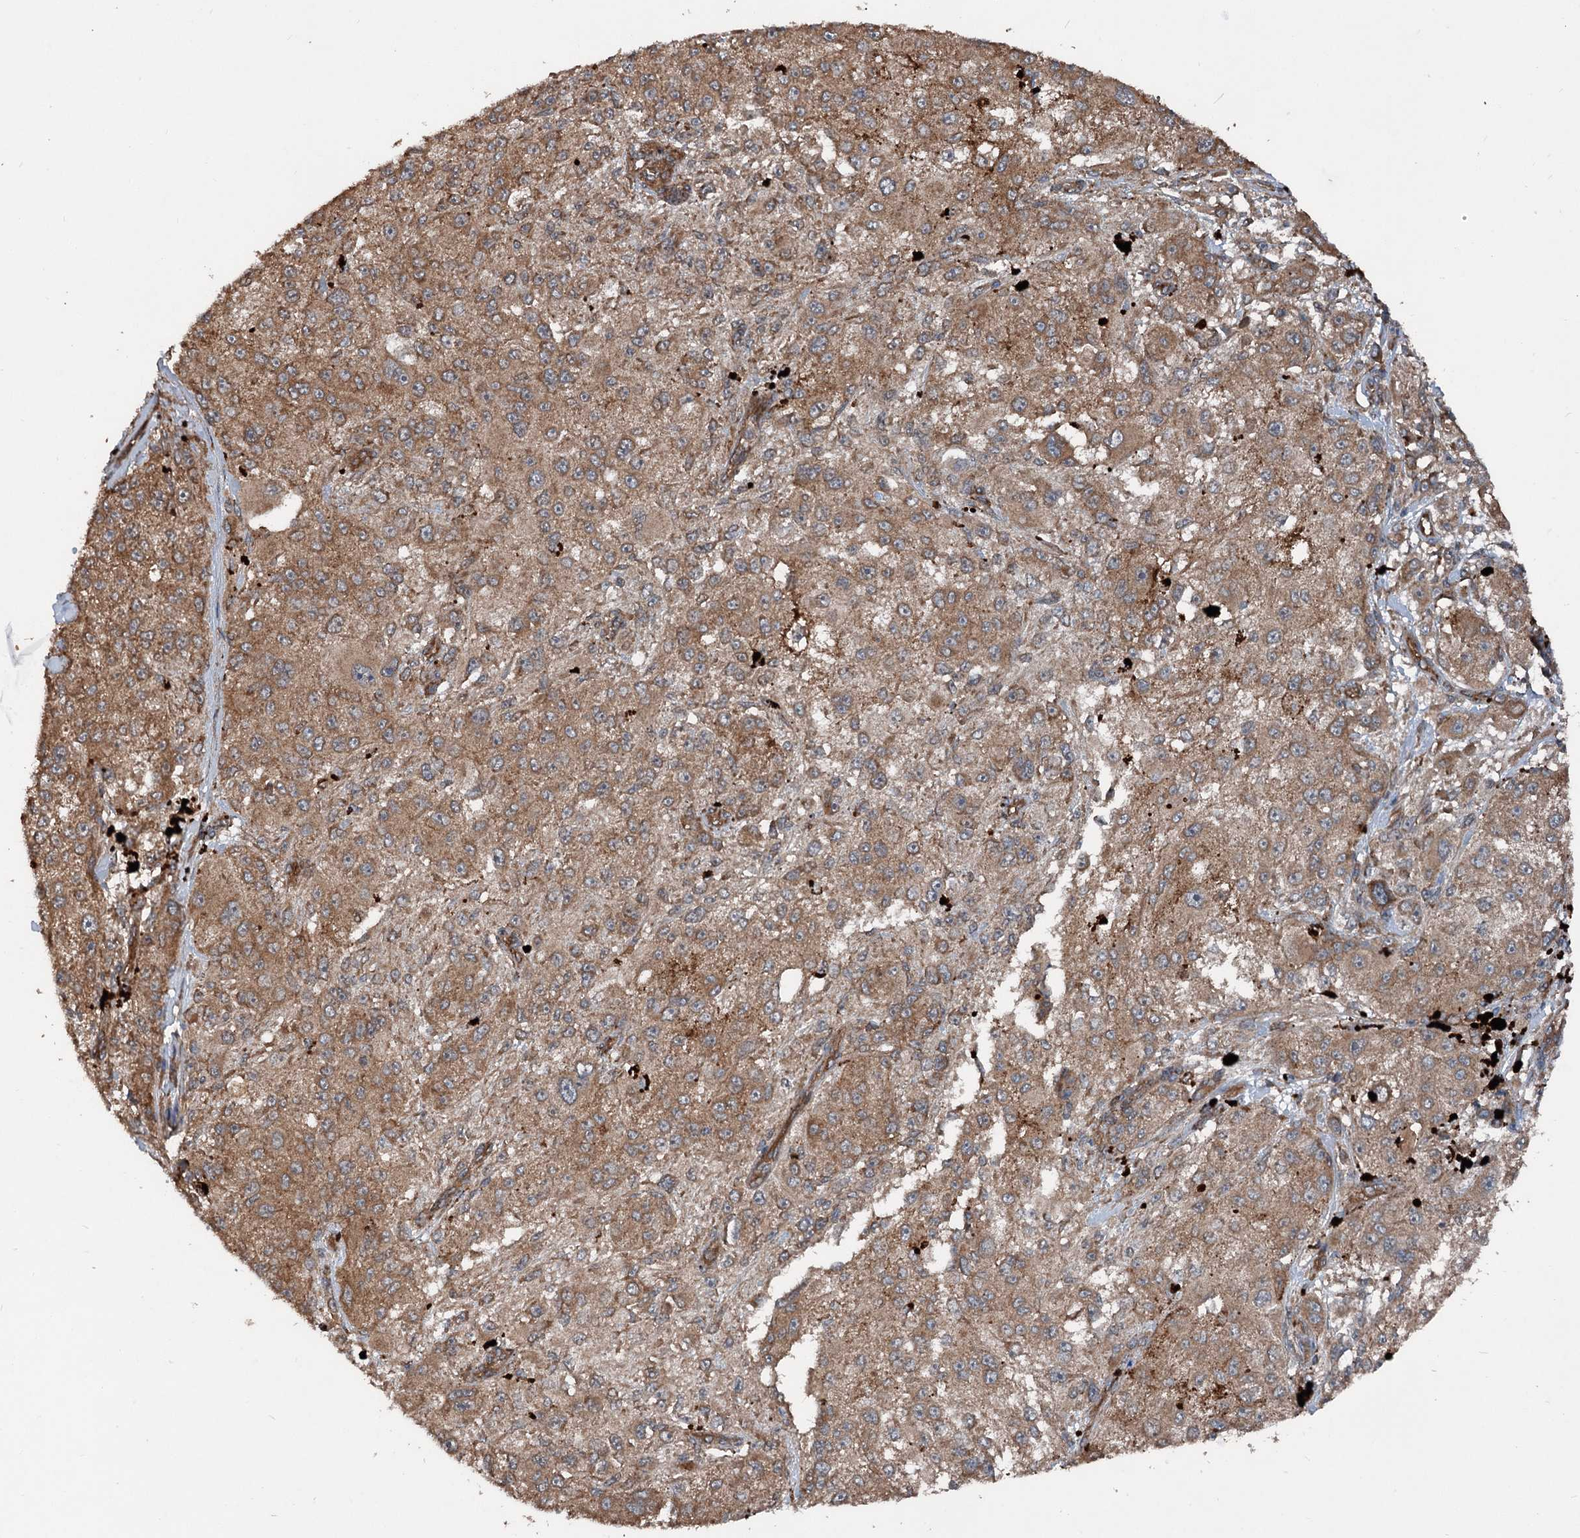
{"staining": {"intensity": "moderate", "quantity": ">75%", "location": "cytoplasmic/membranous"}, "tissue": "melanoma", "cell_type": "Tumor cells", "image_type": "cancer", "snomed": [{"axis": "morphology", "description": "Necrosis, NOS"}, {"axis": "morphology", "description": "Malignant melanoma, NOS"}, {"axis": "topography", "description": "Skin"}], "caption": "This micrograph exhibits malignant melanoma stained with immunohistochemistry (IHC) to label a protein in brown. The cytoplasmic/membranous of tumor cells show moderate positivity for the protein. Nuclei are counter-stained blue.", "gene": "RNF214", "patient": {"sex": "female", "age": 87}}